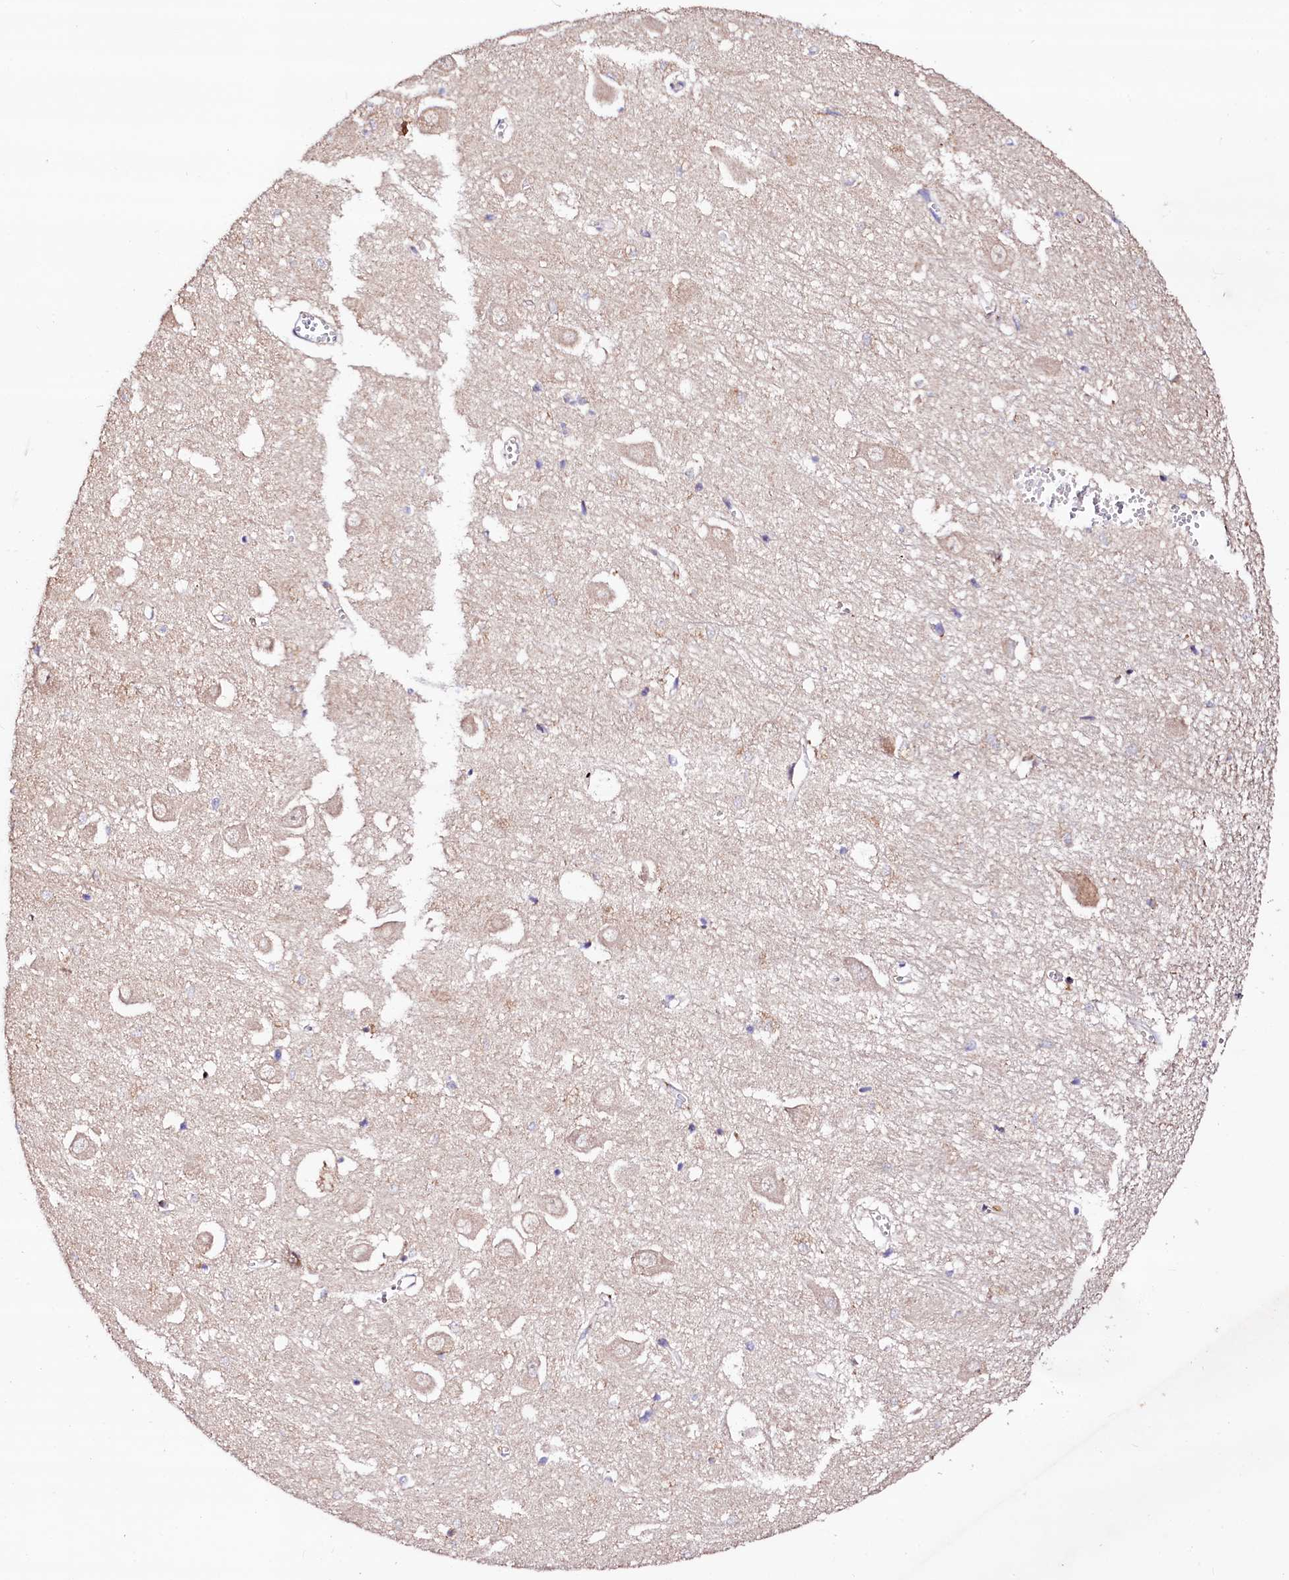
{"staining": {"intensity": "negative", "quantity": "none", "location": "none"}, "tissue": "hippocampus", "cell_type": "Glial cells", "image_type": "normal", "snomed": [{"axis": "morphology", "description": "Normal tissue, NOS"}, {"axis": "topography", "description": "Hippocampus"}], "caption": "Immunohistochemical staining of unremarkable human hippocampus exhibits no significant expression in glial cells. (Stains: DAB immunohistochemistry (IHC) with hematoxylin counter stain, Microscopy: brightfield microscopy at high magnification).", "gene": "ST3GAL1", "patient": {"sex": "male", "age": 70}}